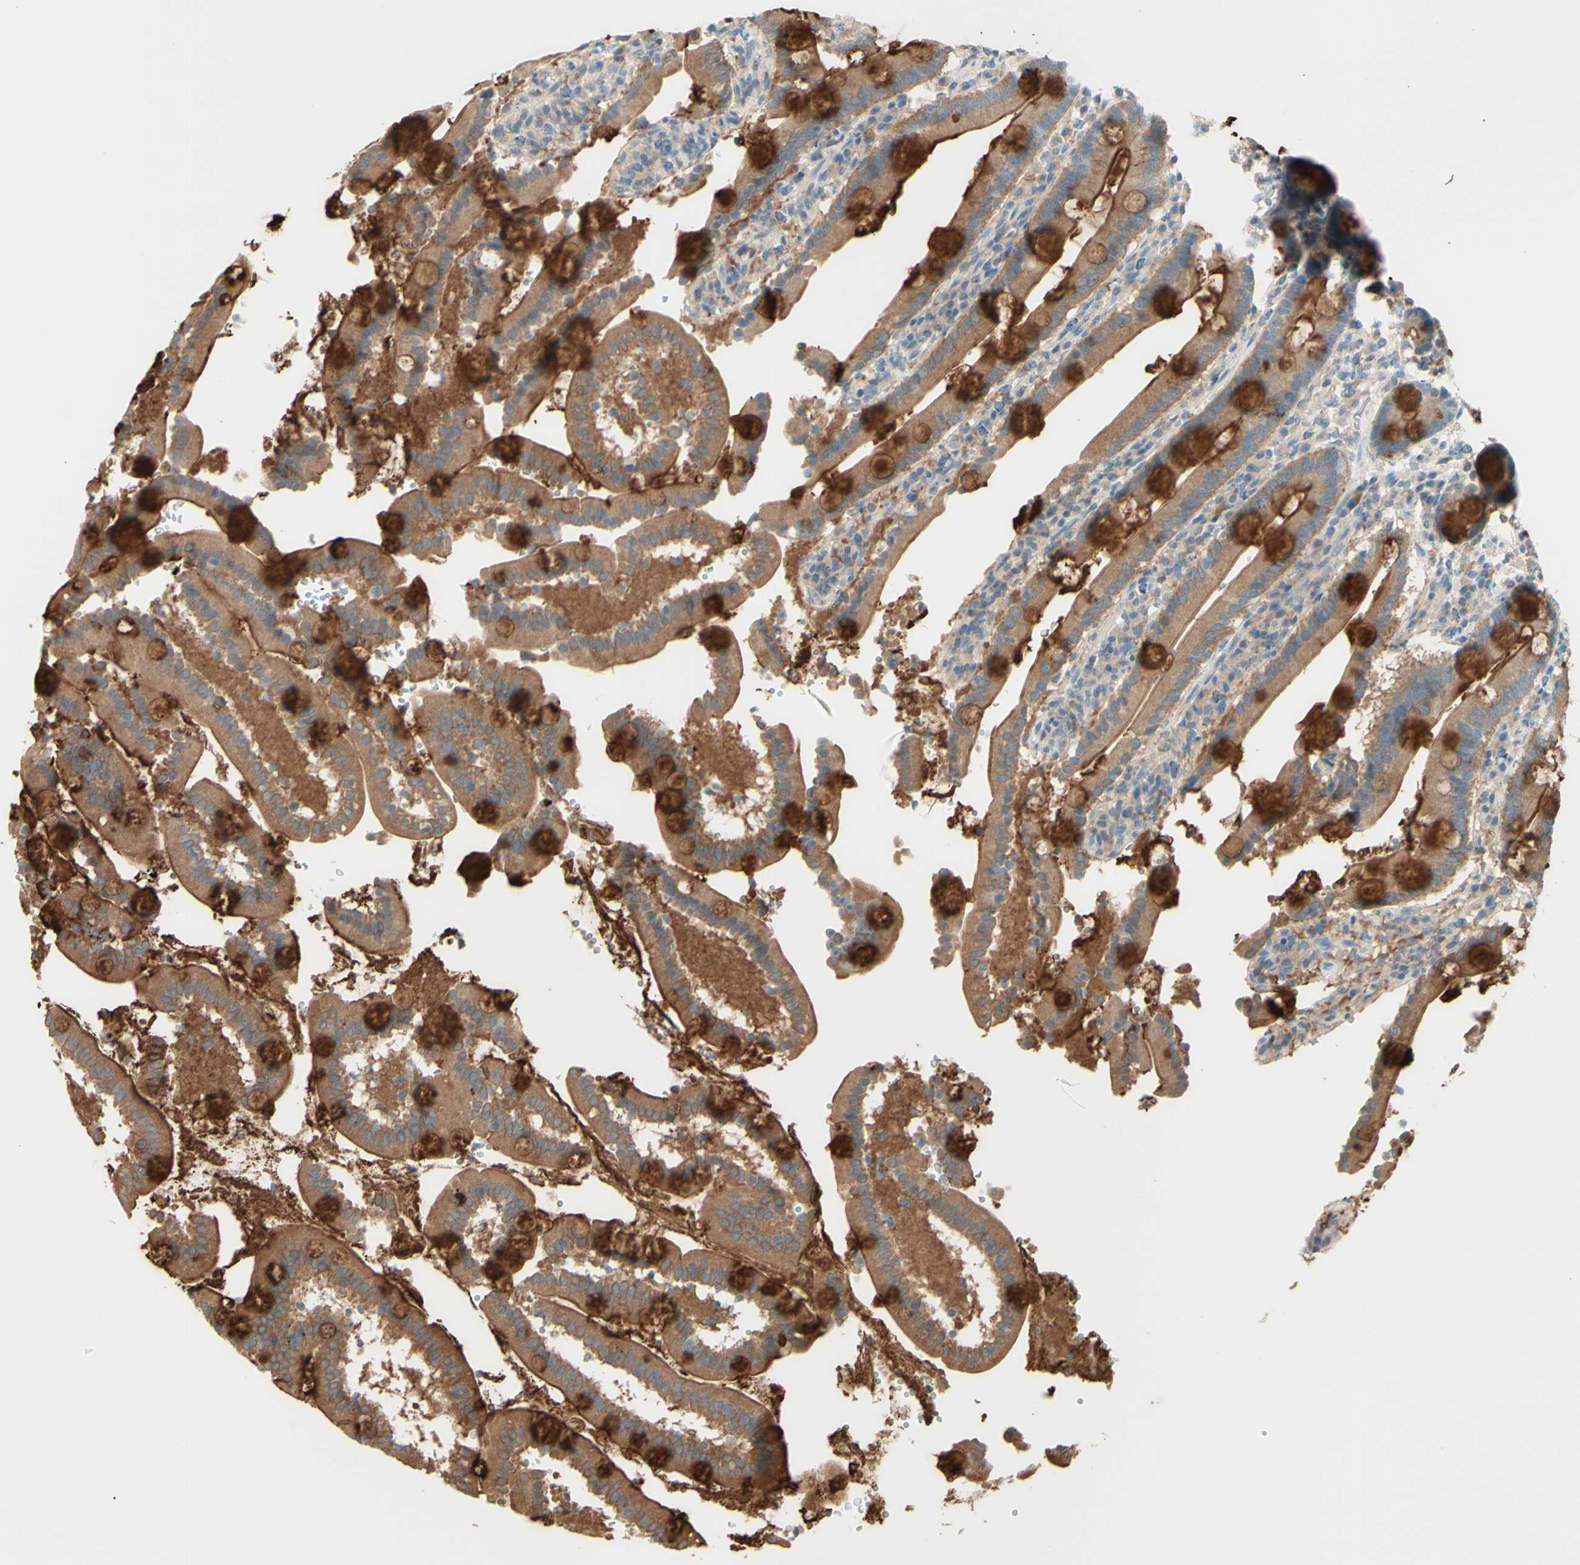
{"staining": {"intensity": "strong", "quantity": "25%-75%", "location": "cytoplasmic/membranous"}, "tissue": "duodenum", "cell_type": "Glandular cells", "image_type": "normal", "snomed": [{"axis": "morphology", "description": "Normal tissue, NOS"}, {"axis": "topography", "description": "Small intestine, NOS"}], "caption": "Immunohistochemistry staining of unremarkable duodenum, which shows high levels of strong cytoplasmic/membranous staining in approximately 25%-75% of glandular cells indicating strong cytoplasmic/membranous protein positivity. The staining was performed using DAB (brown) for protein detection and nuclei were counterstained in hematoxylin (blue).", "gene": "MTM1", "patient": {"sex": "female", "age": 71}}